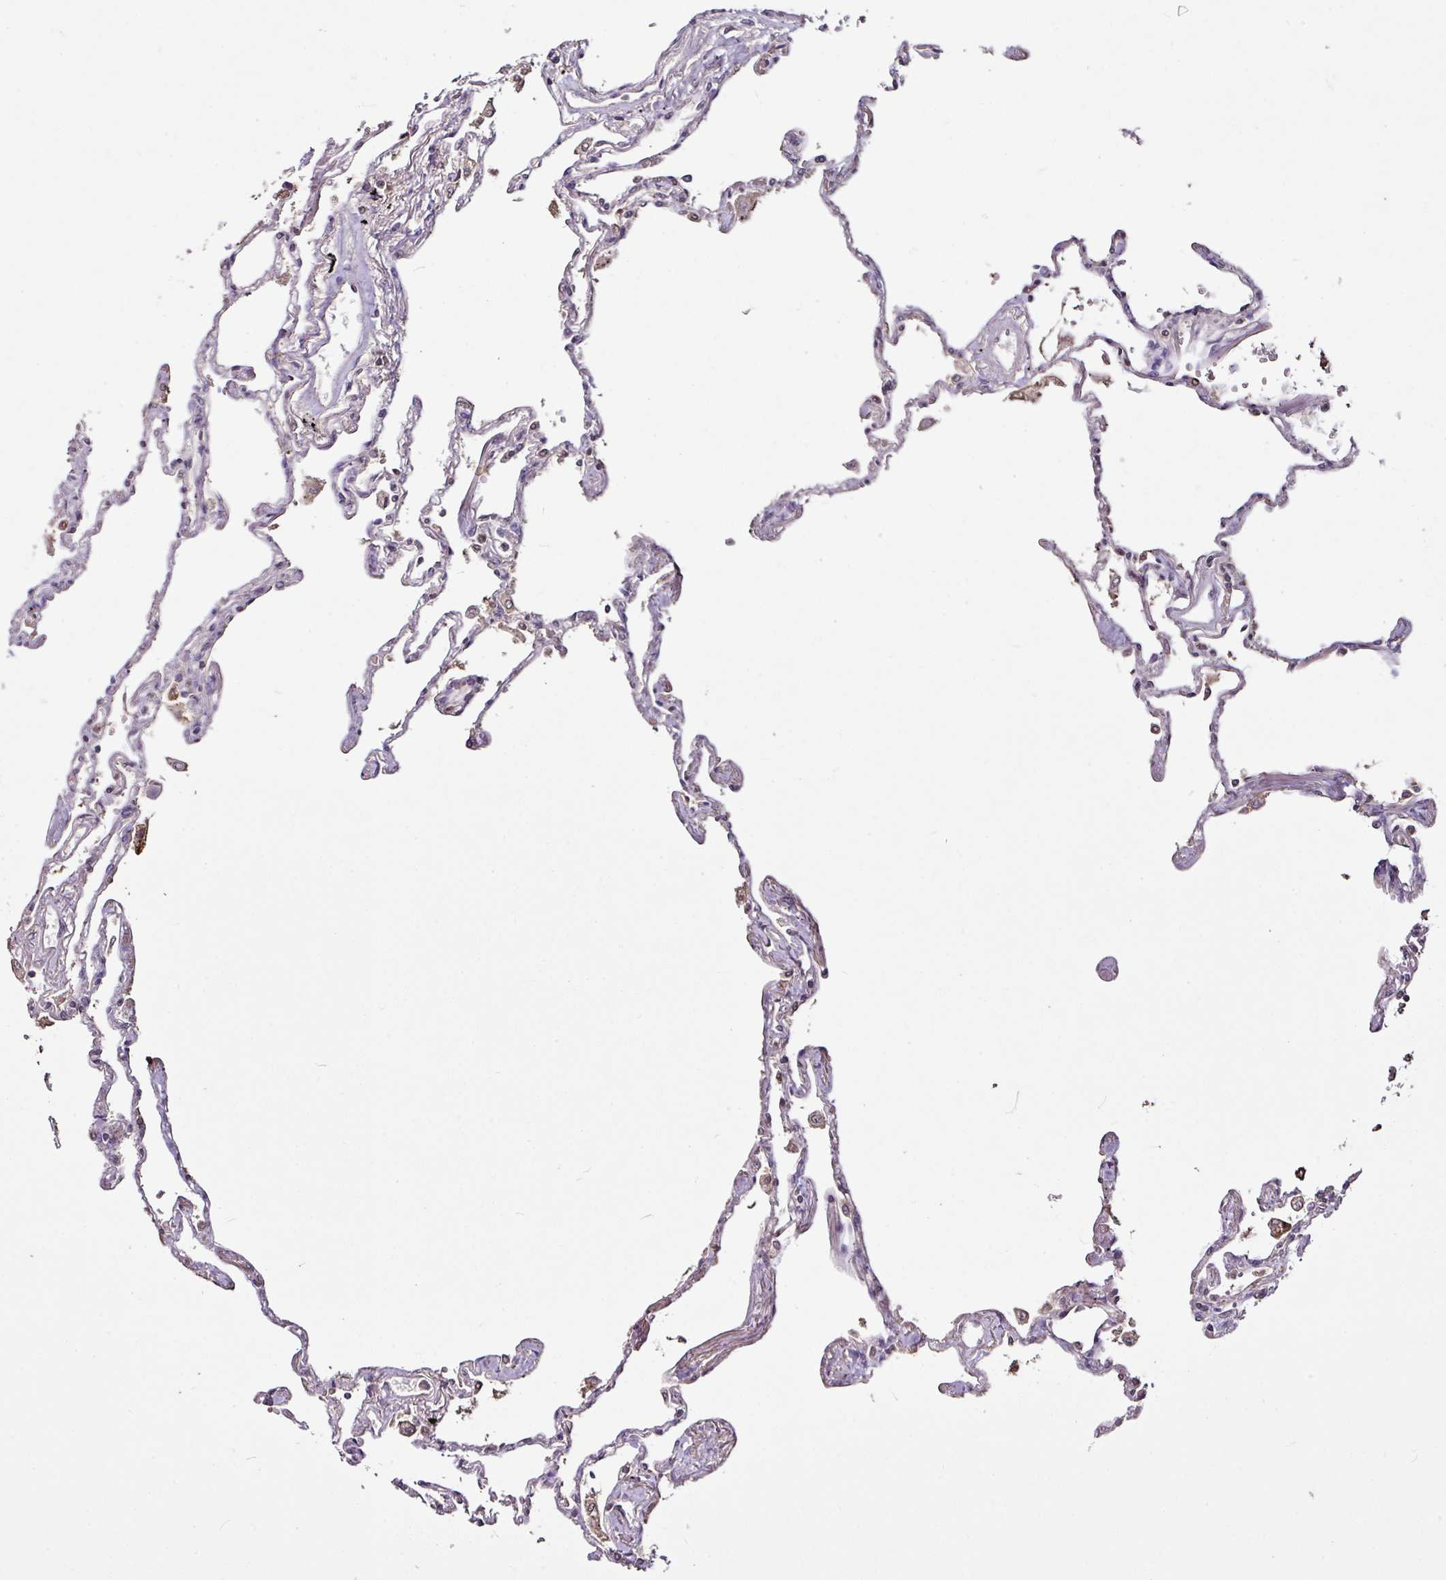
{"staining": {"intensity": "weak", "quantity": "25%-75%", "location": "cytoplasmic/membranous"}, "tissue": "lung", "cell_type": "Alveolar cells", "image_type": "normal", "snomed": [{"axis": "morphology", "description": "Normal tissue, NOS"}, {"axis": "topography", "description": "Lung"}], "caption": "Immunohistochemistry micrograph of normal human lung stained for a protein (brown), which shows low levels of weak cytoplasmic/membranous staining in about 25%-75% of alveolar cells.", "gene": "RPL38", "patient": {"sex": "female", "age": 67}}